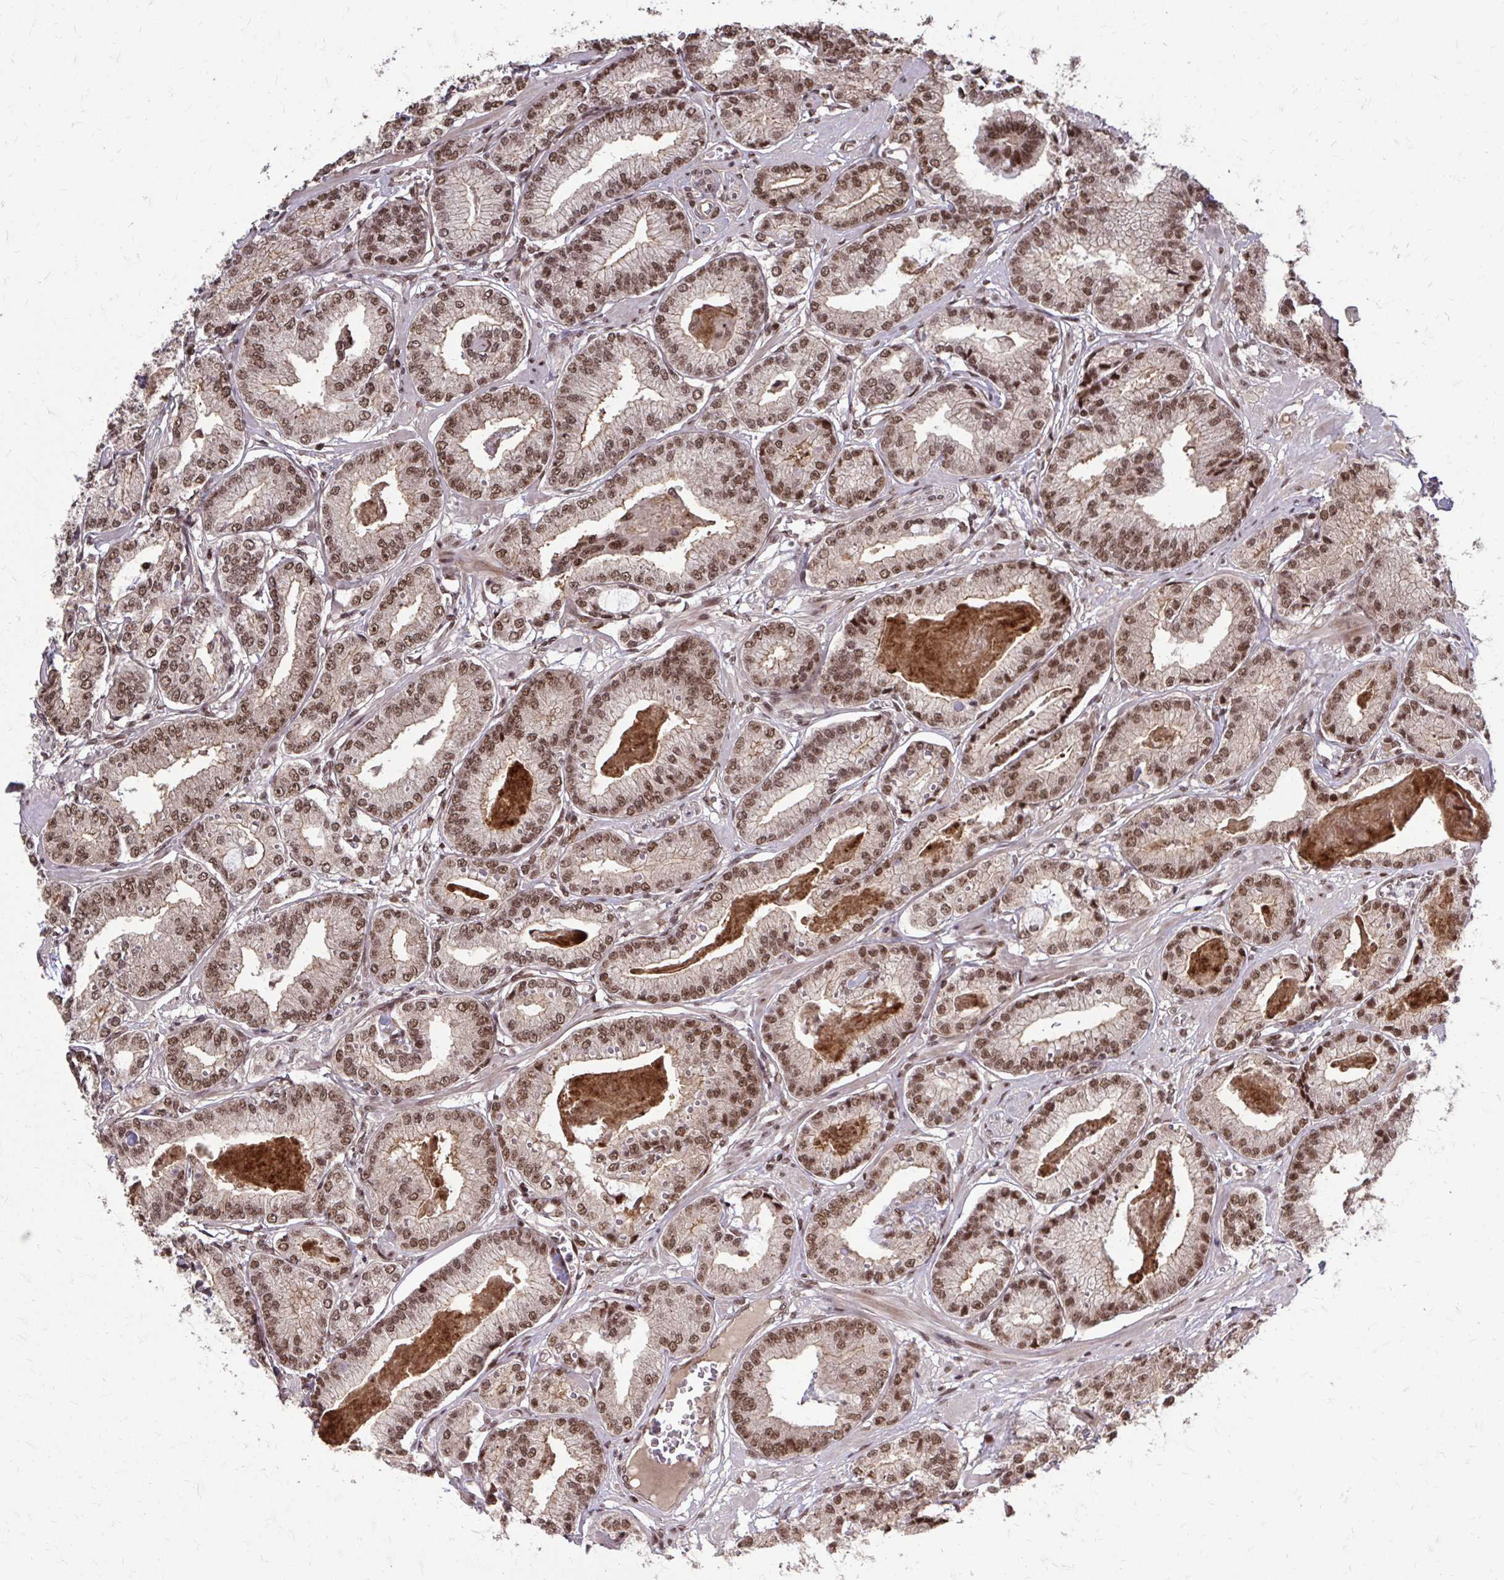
{"staining": {"intensity": "moderate", "quantity": ">75%", "location": "nuclear"}, "tissue": "prostate cancer", "cell_type": "Tumor cells", "image_type": "cancer", "snomed": [{"axis": "morphology", "description": "Adenocarcinoma, High grade"}, {"axis": "topography", "description": "Prostate"}], "caption": "About >75% of tumor cells in prostate cancer (adenocarcinoma (high-grade)) exhibit moderate nuclear protein expression as visualized by brown immunohistochemical staining.", "gene": "SS18", "patient": {"sex": "male", "age": 71}}